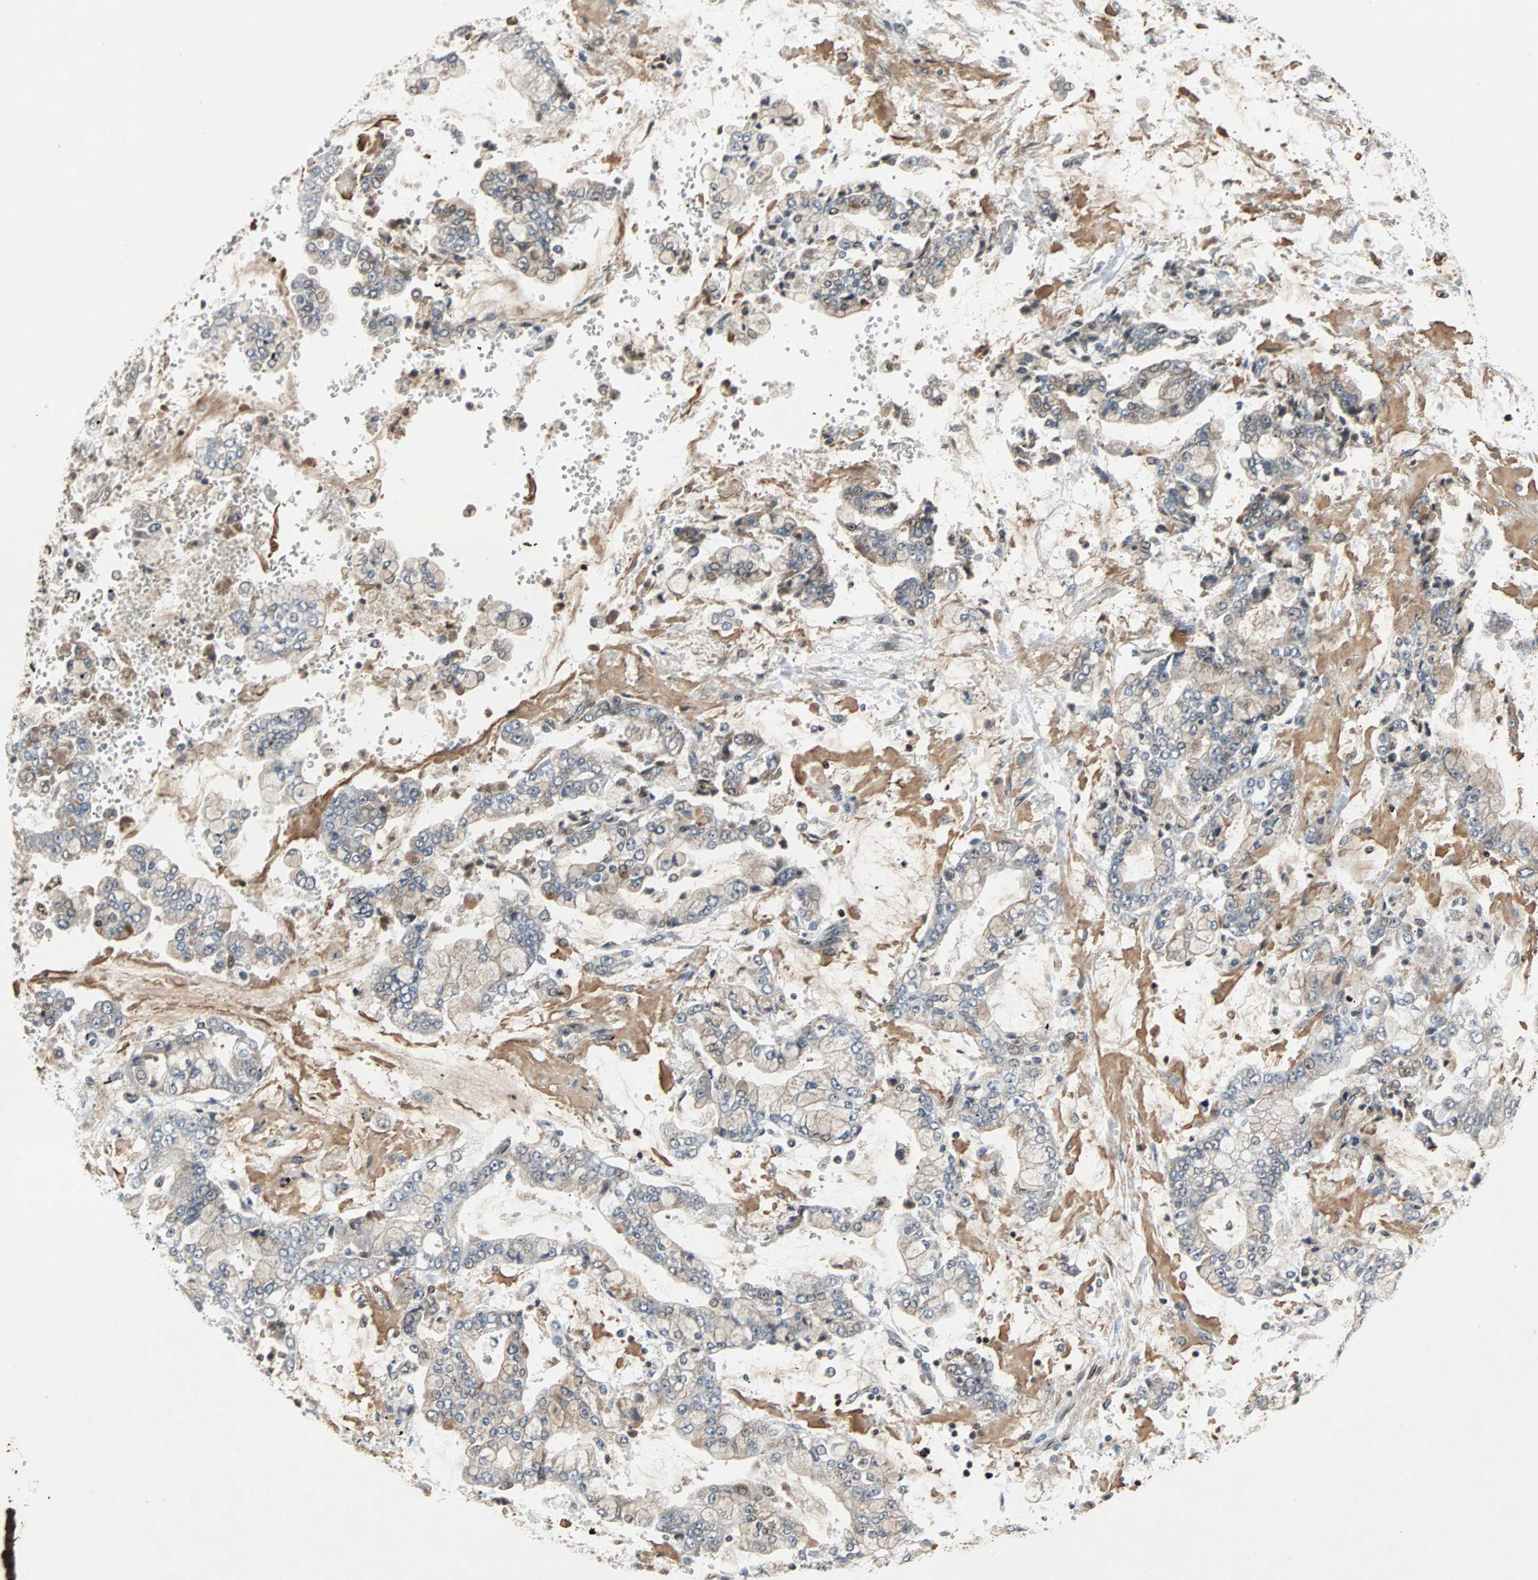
{"staining": {"intensity": "negative", "quantity": "none", "location": "none"}, "tissue": "stomach cancer", "cell_type": "Tumor cells", "image_type": "cancer", "snomed": [{"axis": "morphology", "description": "Adenocarcinoma, NOS"}, {"axis": "topography", "description": "Stomach"}], "caption": "Protein analysis of stomach cancer (adenocarcinoma) shows no significant positivity in tumor cells.", "gene": "TAF5", "patient": {"sex": "male", "age": 76}}